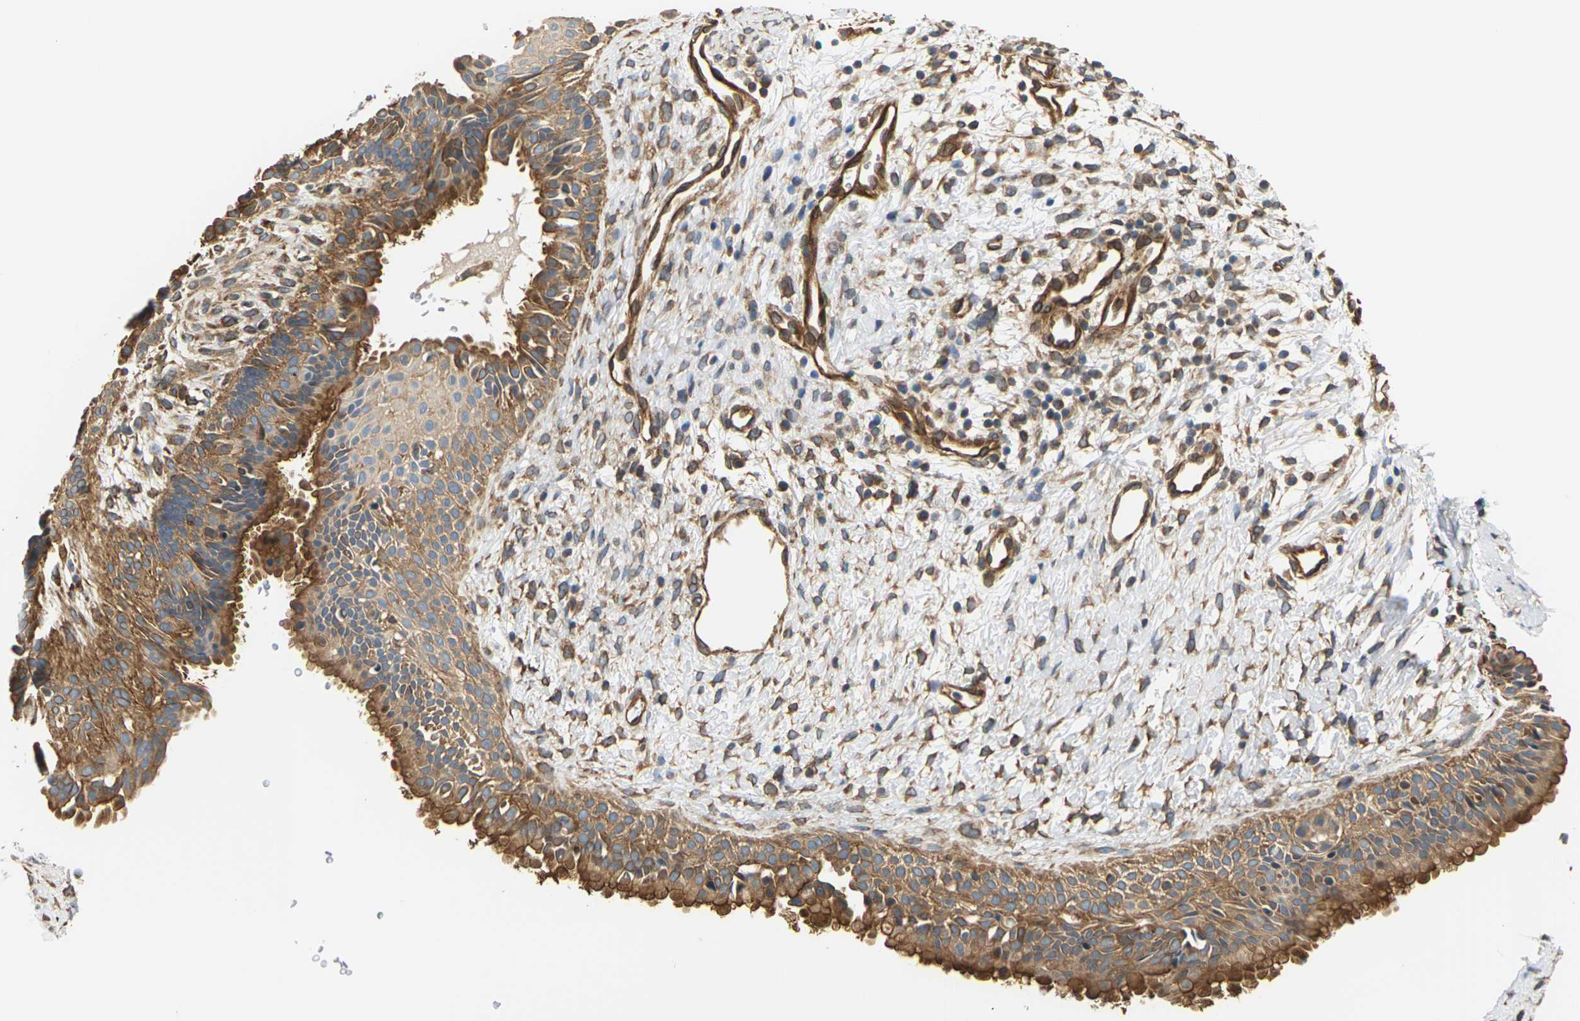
{"staining": {"intensity": "moderate", "quantity": ">75%", "location": "cytoplasmic/membranous"}, "tissue": "nasopharynx", "cell_type": "Respiratory epithelial cells", "image_type": "normal", "snomed": [{"axis": "morphology", "description": "Normal tissue, NOS"}, {"axis": "topography", "description": "Nasopharynx"}], "caption": "Normal nasopharynx shows moderate cytoplasmic/membranous staining in approximately >75% of respiratory epithelial cells (brown staining indicates protein expression, while blue staining denotes nuclei)..", "gene": "PCDHB4", "patient": {"sex": "male", "age": 22}}